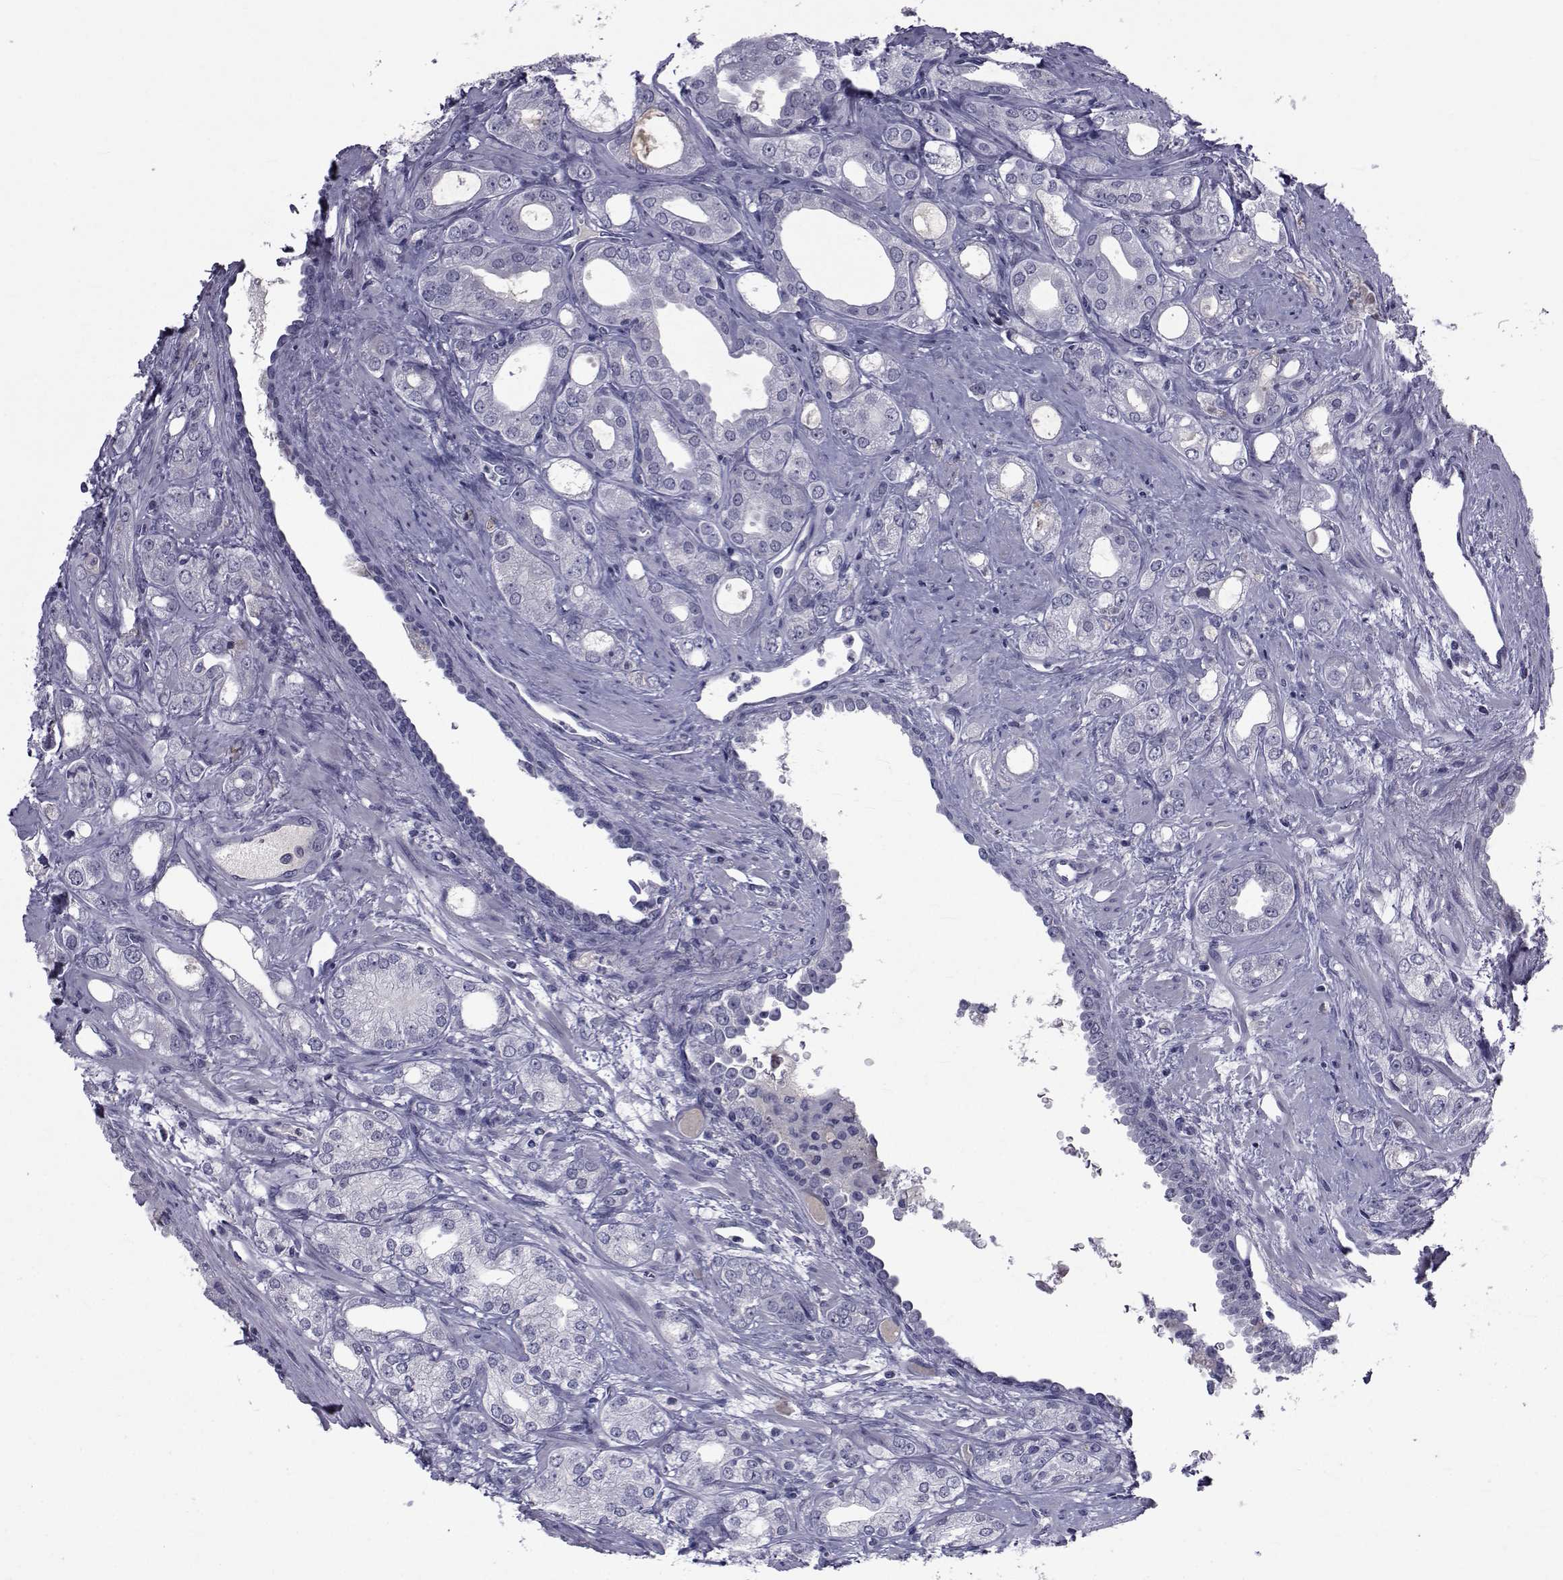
{"staining": {"intensity": "negative", "quantity": "none", "location": "none"}, "tissue": "prostate cancer", "cell_type": "Tumor cells", "image_type": "cancer", "snomed": [{"axis": "morphology", "description": "Adenocarcinoma, NOS"}, {"axis": "morphology", "description": "Adenocarcinoma, High grade"}, {"axis": "topography", "description": "Prostate"}], "caption": "IHC of human prostate cancer reveals no positivity in tumor cells.", "gene": "PAX2", "patient": {"sex": "male", "age": 70}}